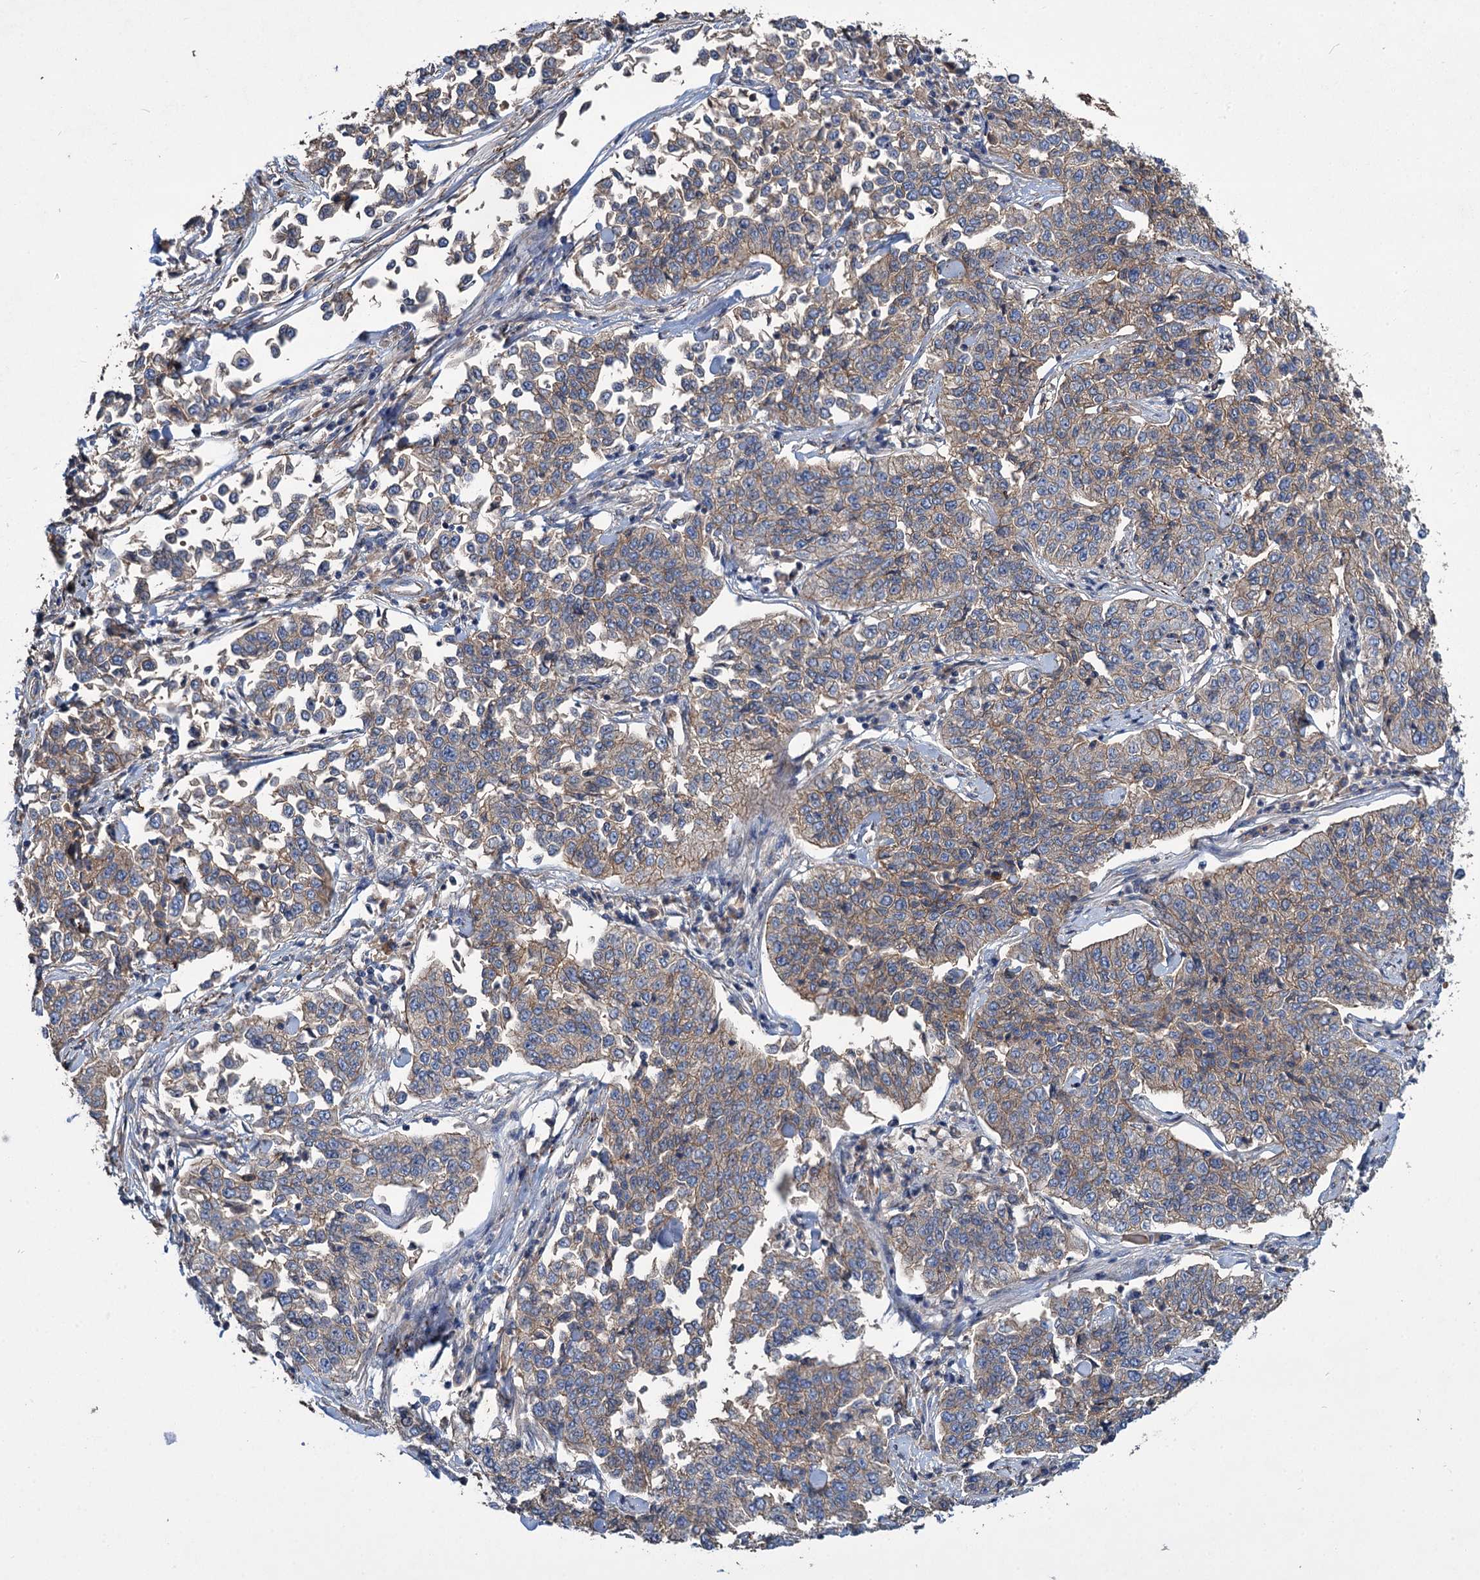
{"staining": {"intensity": "weak", "quantity": ">75%", "location": "cytoplasmic/membranous"}, "tissue": "cervical cancer", "cell_type": "Tumor cells", "image_type": "cancer", "snomed": [{"axis": "morphology", "description": "Squamous cell carcinoma, NOS"}, {"axis": "topography", "description": "Cervix"}], "caption": "An image showing weak cytoplasmic/membranous positivity in approximately >75% of tumor cells in cervical squamous cell carcinoma, as visualized by brown immunohistochemical staining.", "gene": "URAD", "patient": {"sex": "female", "age": 35}}